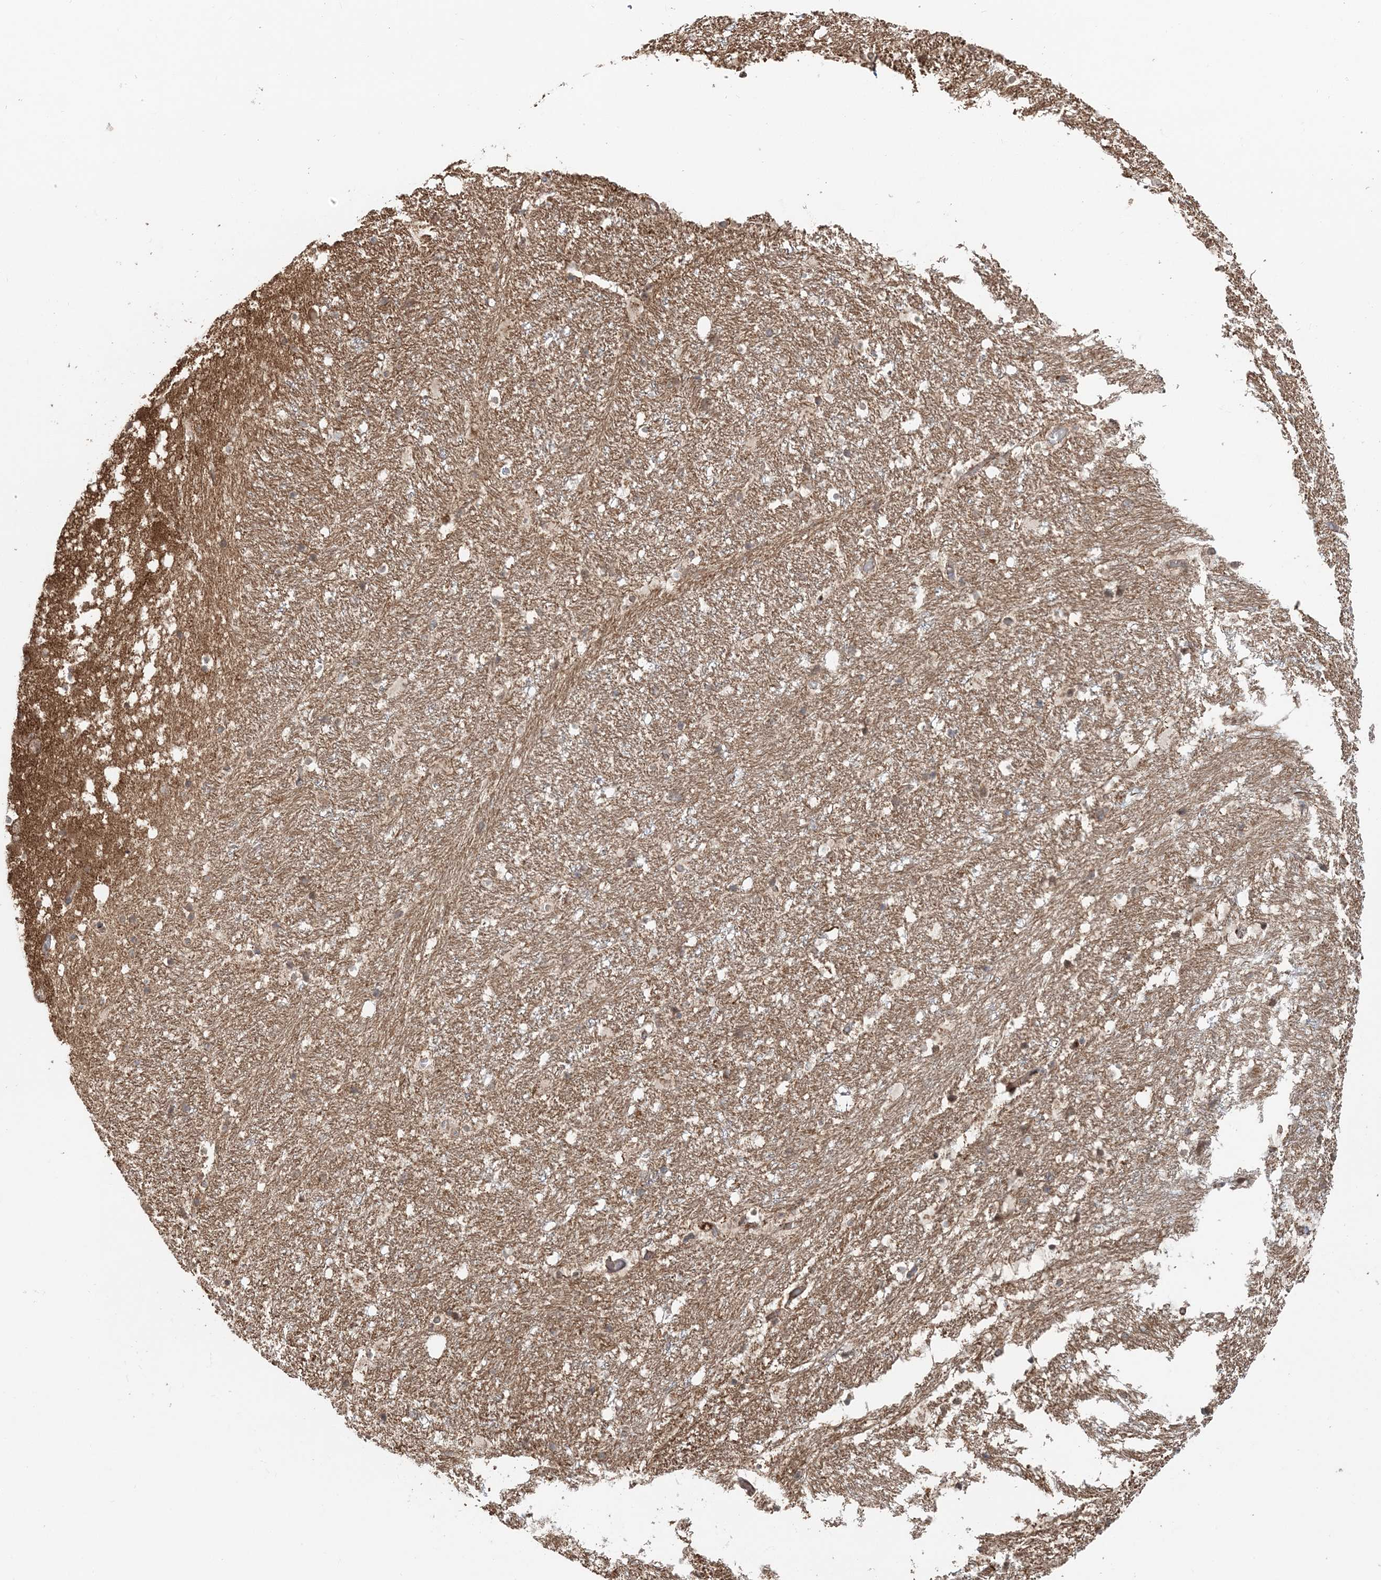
{"staining": {"intensity": "weak", "quantity": "25%-75%", "location": "cytoplasmic/membranous"}, "tissue": "hippocampus", "cell_type": "Glial cells", "image_type": "normal", "snomed": [{"axis": "morphology", "description": "Normal tissue, NOS"}, {"axis": "topography", "description": "Hippocampus"}], "caption": "Protein staining of normal hippocampus reveals weak cytoplasmic/membranous positivity in approximately 25%-75% of glial cells.", "gene": "ABCC3", "patient": {"sex": "female", "age": 52}}